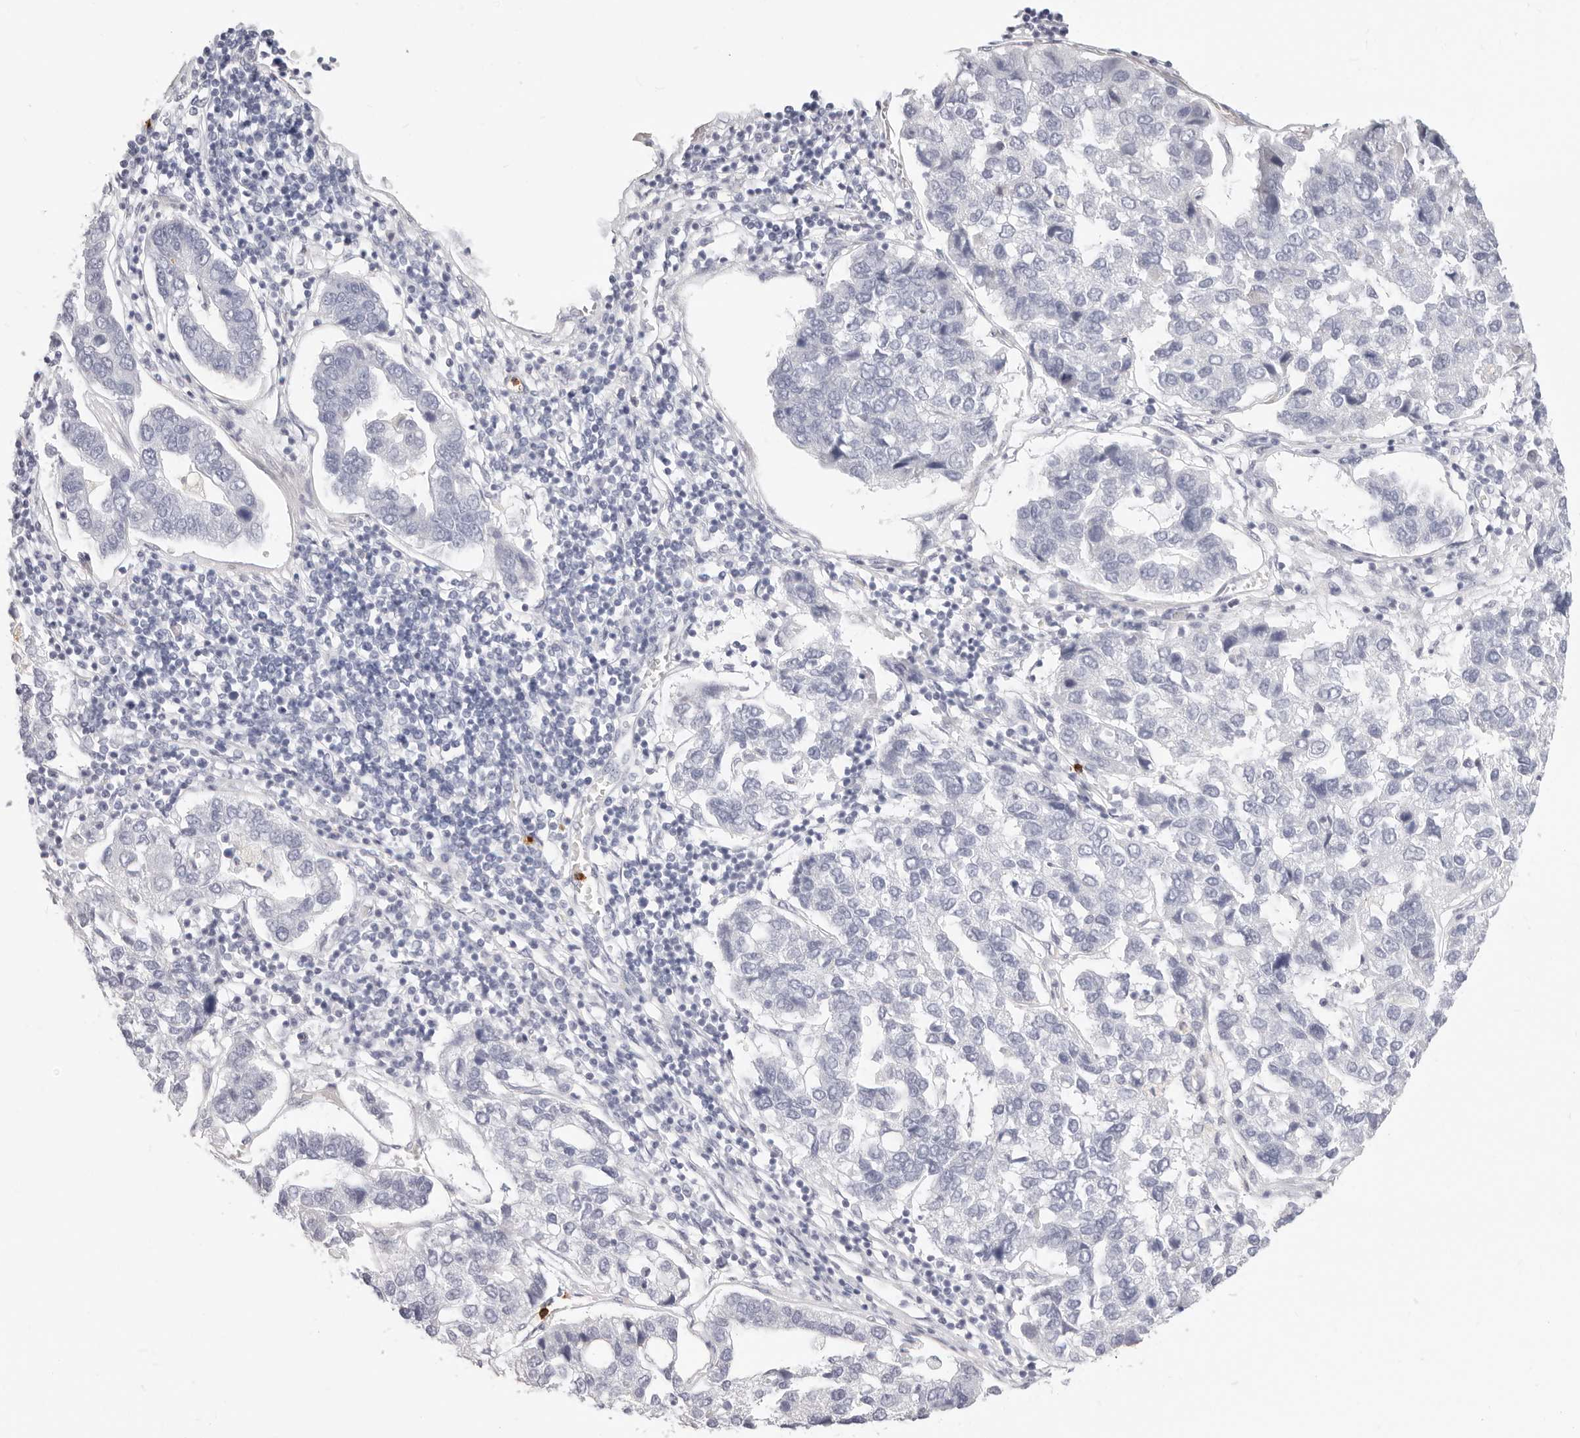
{"staining": {"intensity": "negative", "quantity": "none", "location": "none"}, "tissue": "pancreatic cancer", "cell_type": "Tumor cells", "image_type": "cancer", "snomed": [{"axis": "morphology", "description": "Adenocarcinoma, NOS"}, {"axis": "topography", "description": "Pancreas"}], "caption": "Tumor cells are negative for protein expression in human pancreatic adenocarcinoma.", "gene": "CAMP", "patient": {"sex": "female", "age": 61}}